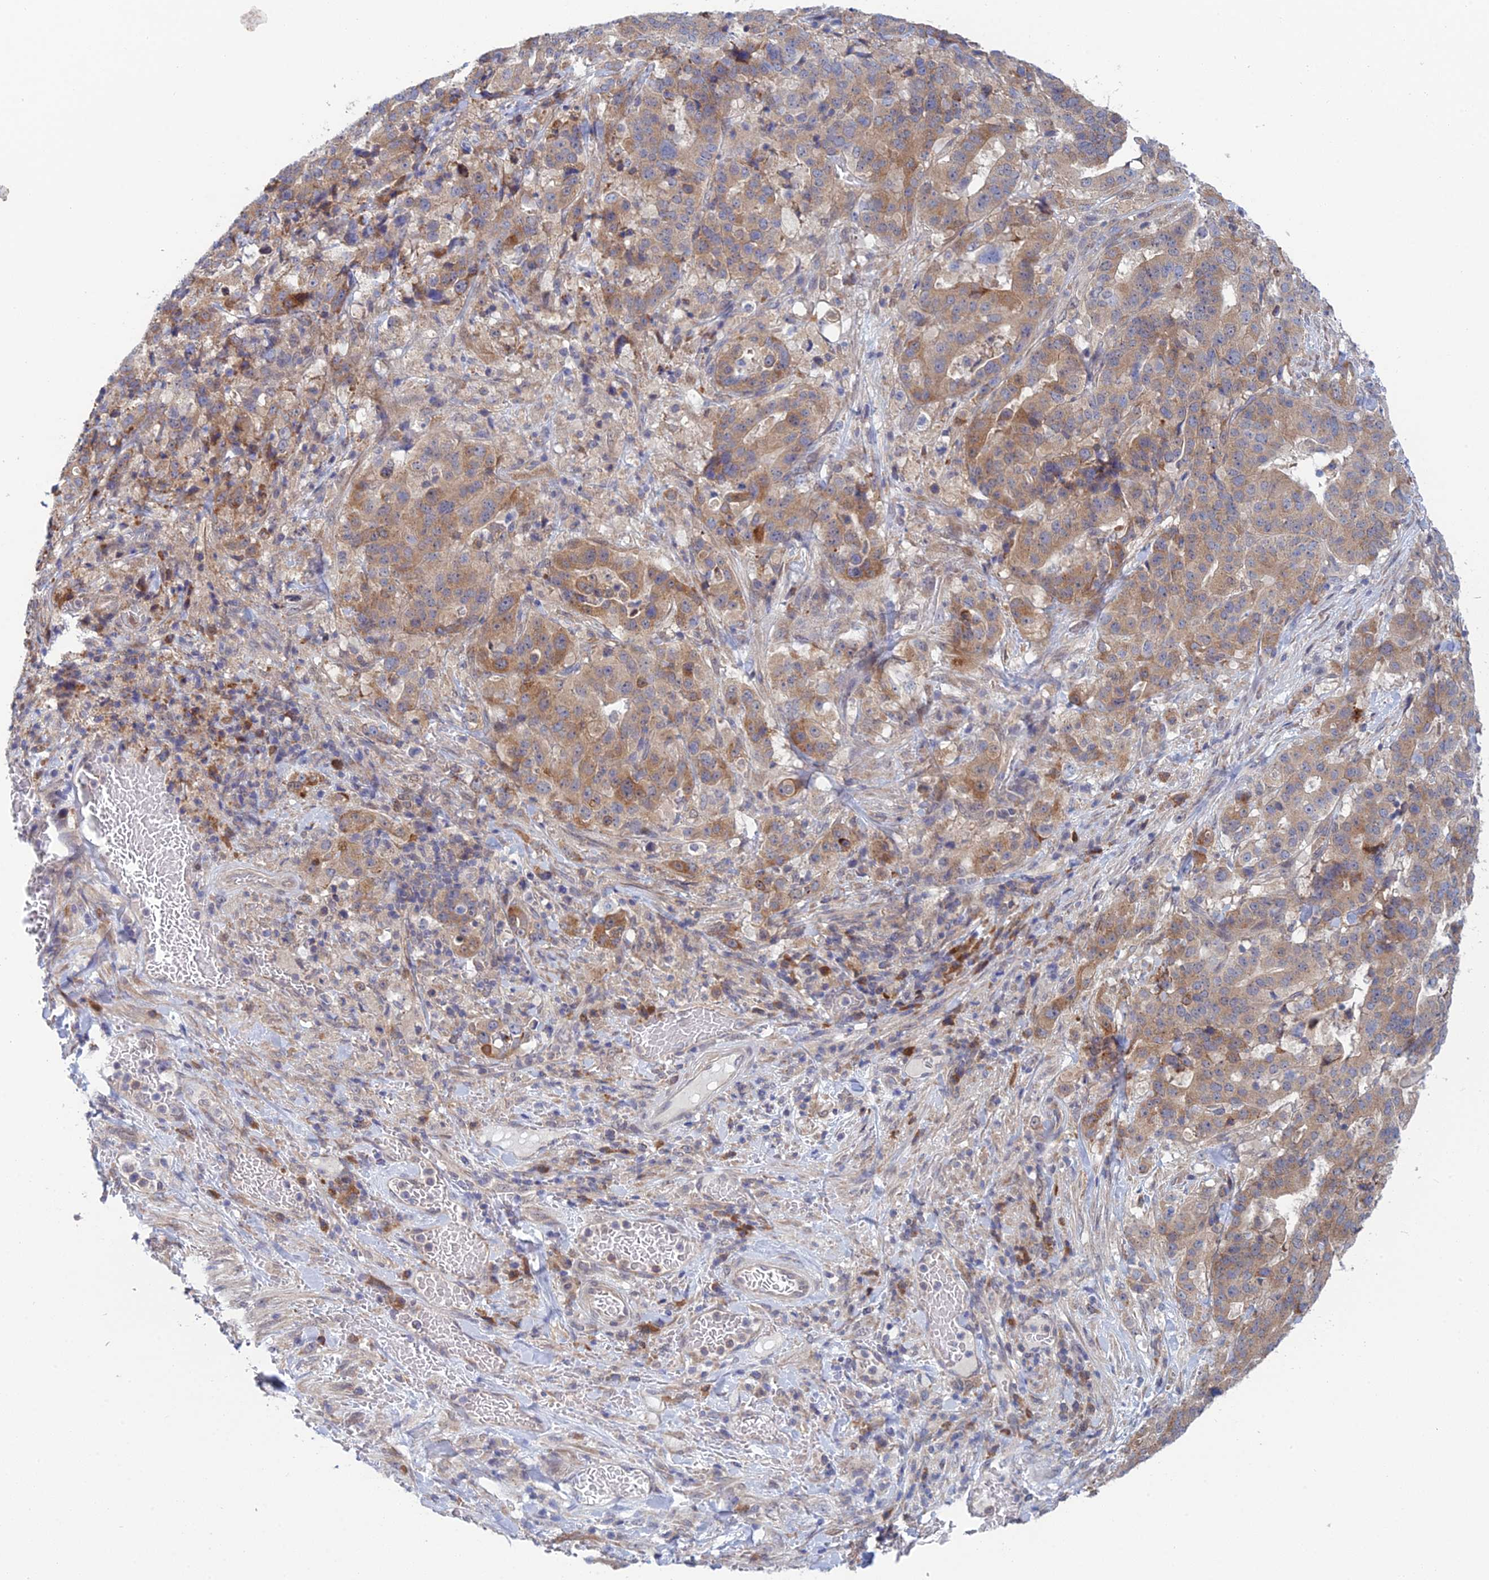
{"staining": {"intensity": "weak", "quantity": ">75%", "location": "cytoplasmic/membranous"}, "tissue": "stomach cancer", "cell_type": "Tumor cells", "image_type": "cancer", "snomed": [{"axis": "morphology", "description": "Adenocarcinoma, NOS"}, {"axis": "topography", "description": "Stomach"}], "caption": "Tumor cells exhibit low levels of weak cytoplasmic/membranous positivity in about >75% of cells in stomach adenocarcinoma.", "gene": "SRA1", "patient": {"sex": "male", "age": 48}}